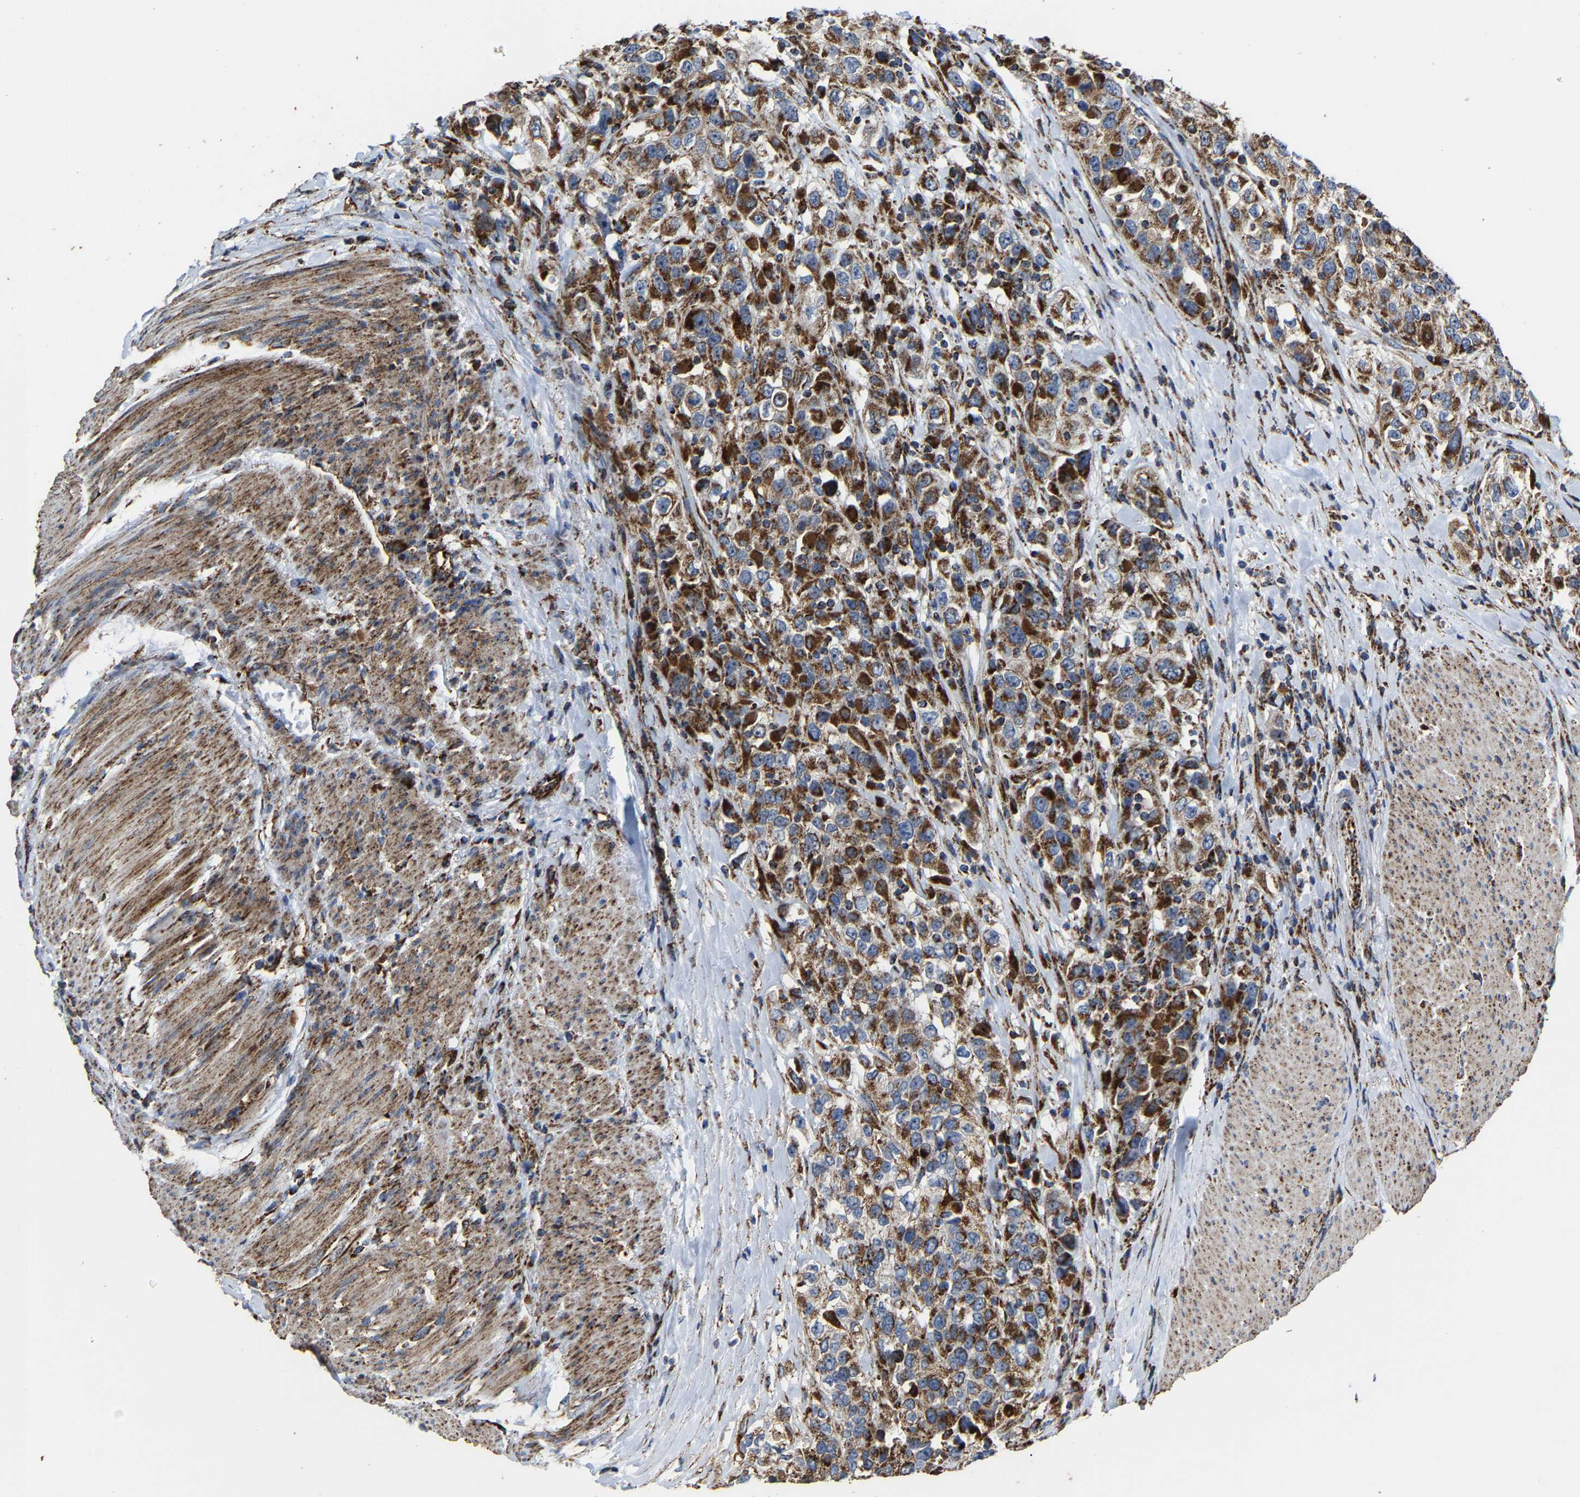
{"staining": {"intensity": "strong", "quantity": ">75%", "location": "cytoplasmic/membranous"}, "tissue": "urothelial cancer", "cell_type": "Tumor cells", "image_type": "cancer", "snomed": [{"axis": "morphology", "description": "Urothelial carcinoma, High grade"}, {"axis": "topography", "description": "Urinary bladder"}], "caption": "DAB immunohistochemical staining of human urothelial cancer shows strong cytoplasmic/membranous protein staining in about >75% of tumor cells. Nuclei are stained in blue.", "gene": "NDUFV3", "patient": {"sex": "female", "age": 80}}